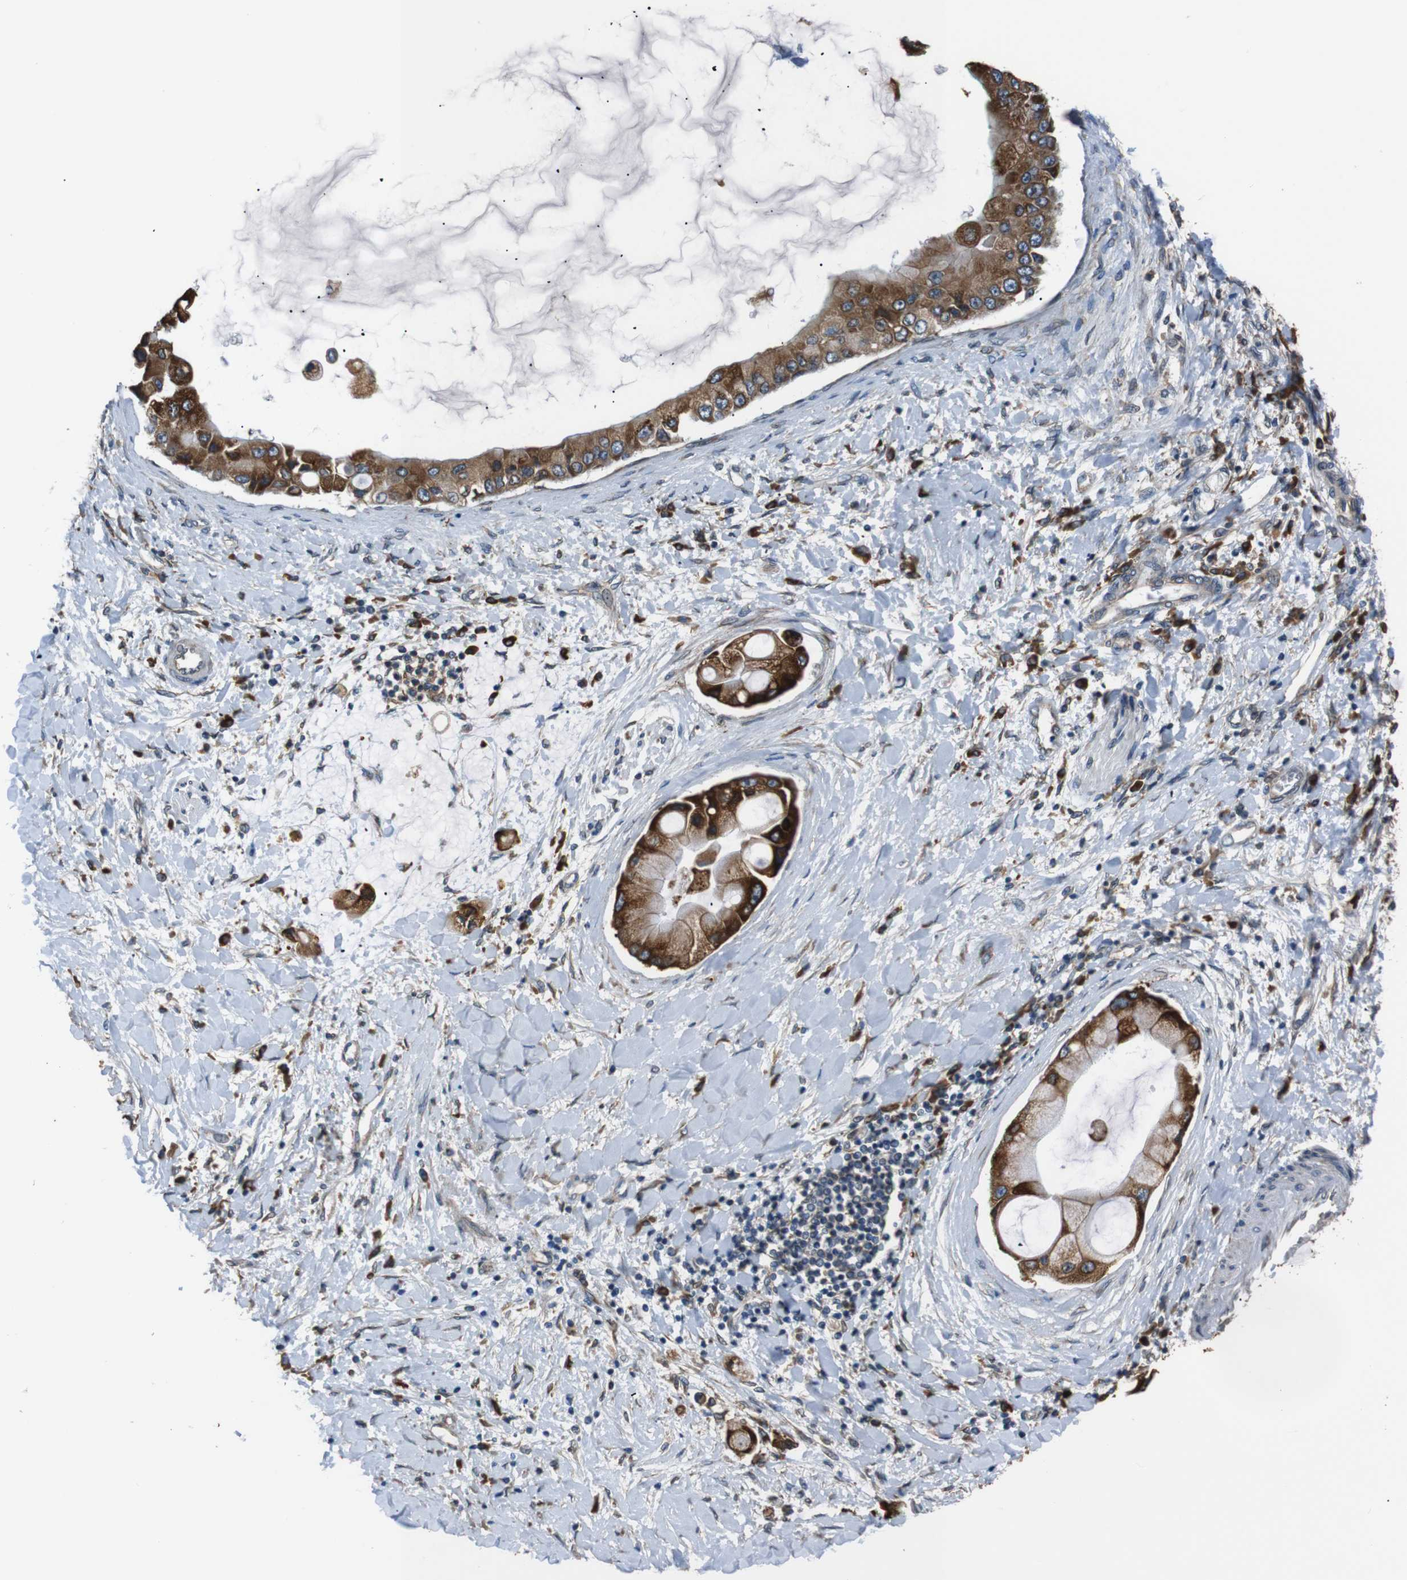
{"staining": {"intensity": "strong", "quantity": ">75%", "location": "cytoplasmic/membranous"}, "tissue": "liver cancer", "cell_type": "Tumor cells", "image_type": "cancer", "snomed": [{"axis": "morphology", "description": "Cholangiocarcinoma"}, {"axis": "topography", "description": "Liver"}], "caption": "Tumor cells demonstrate strong cytoplasmic/membranous positivity in approximately >75% of cells in cholangiocarcinoma (liver).", "gene": "TMED2", "patient": {"sex": "male", "age": 50}}